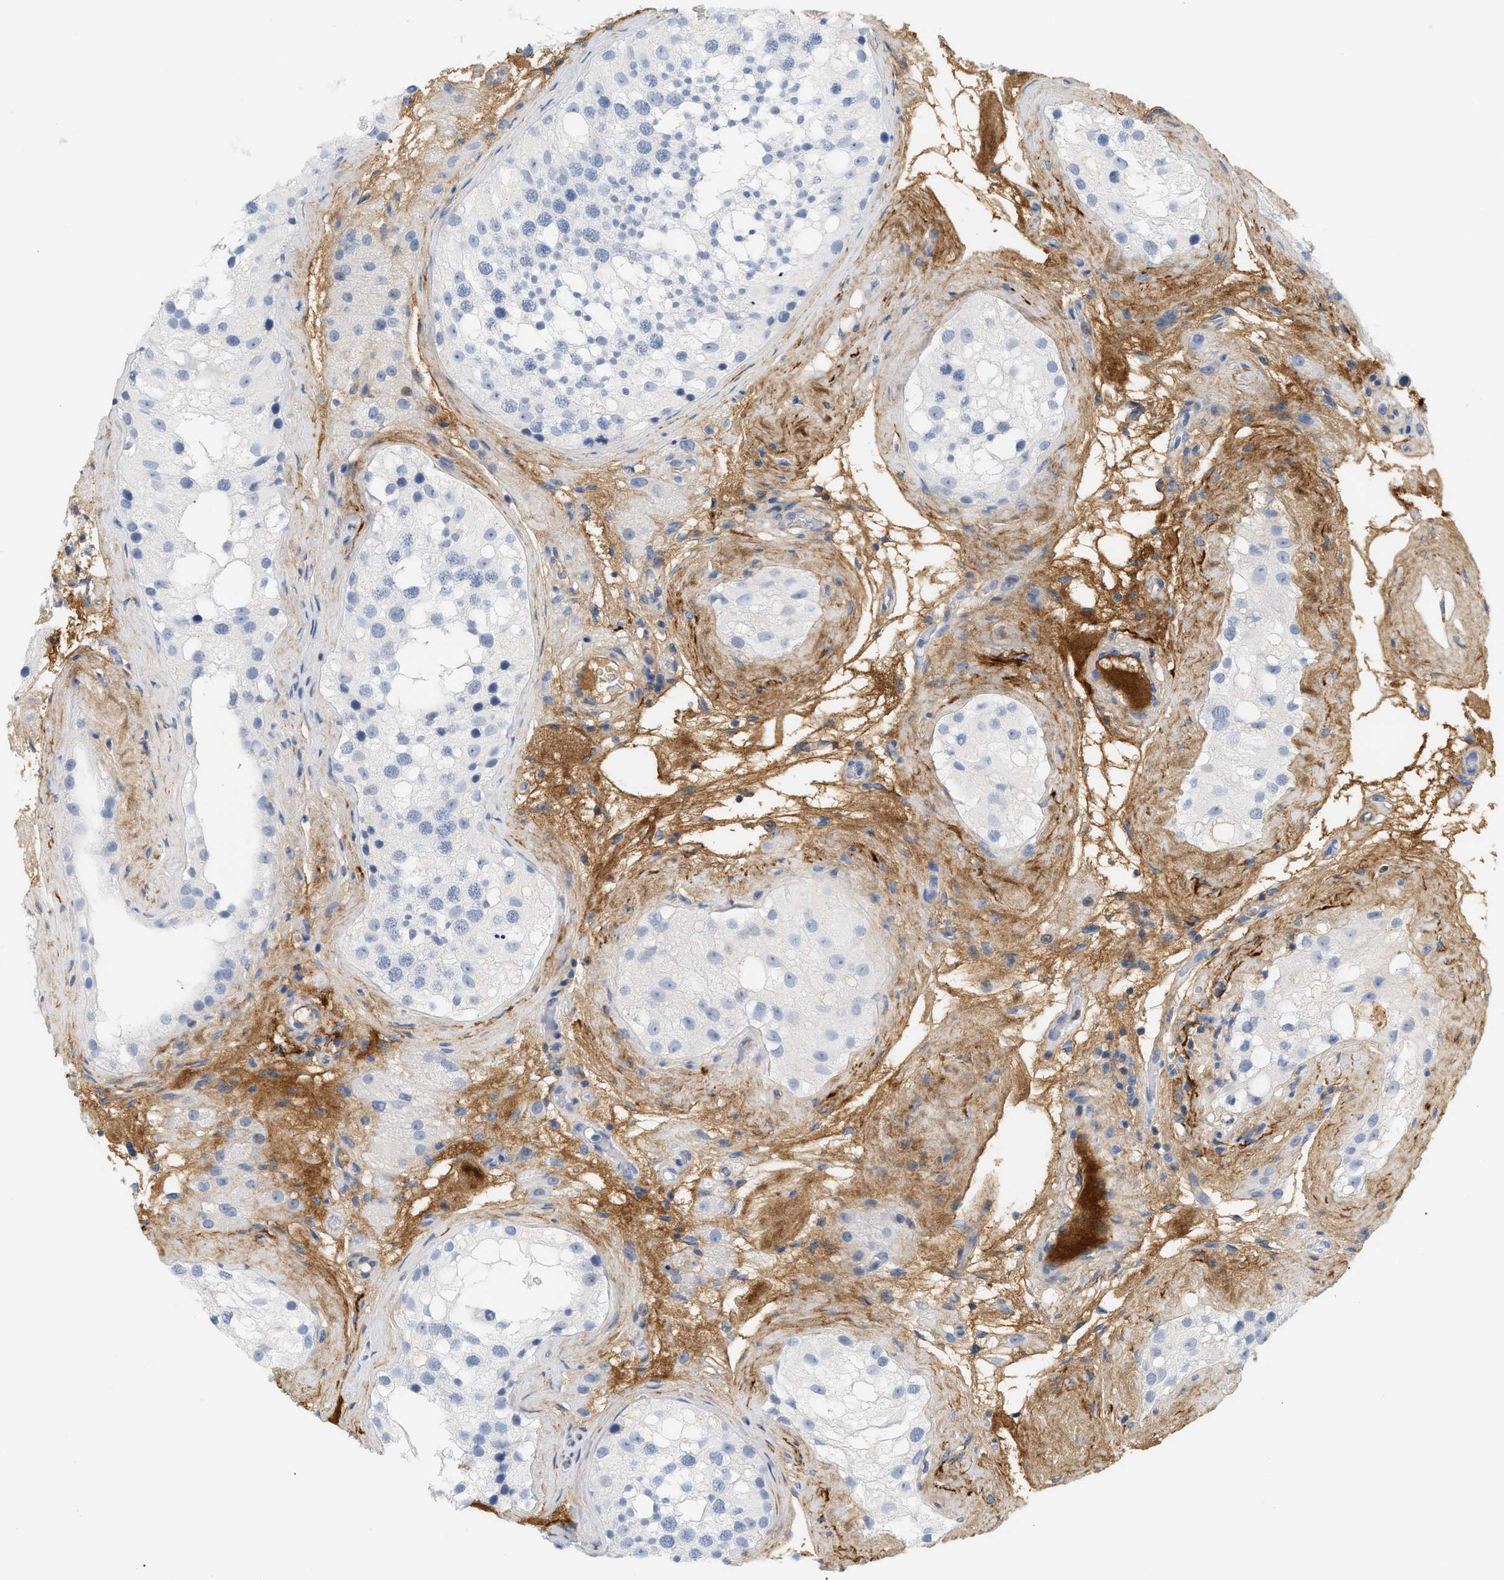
{"staining": {"intensity": "negative", "quantity": "none", "location": "none"}, "tissue": "testis", "cell_type": "Cells in seminiferous ducts", "image_type": "normal", "snomed": [{"axis": "morphology", "description": "Normal tissue, NOS"}, {"axis": "morphology", "description": "Seminoma, NOS"}, {"axis": "topography", "description": "Testis"}], "caption": "This is an IHC micrograph of benign testis. There is no expression in cells in seminiferous ducts.", "gene": "CFH", "patient": {"sex": "male", "age": 71}}